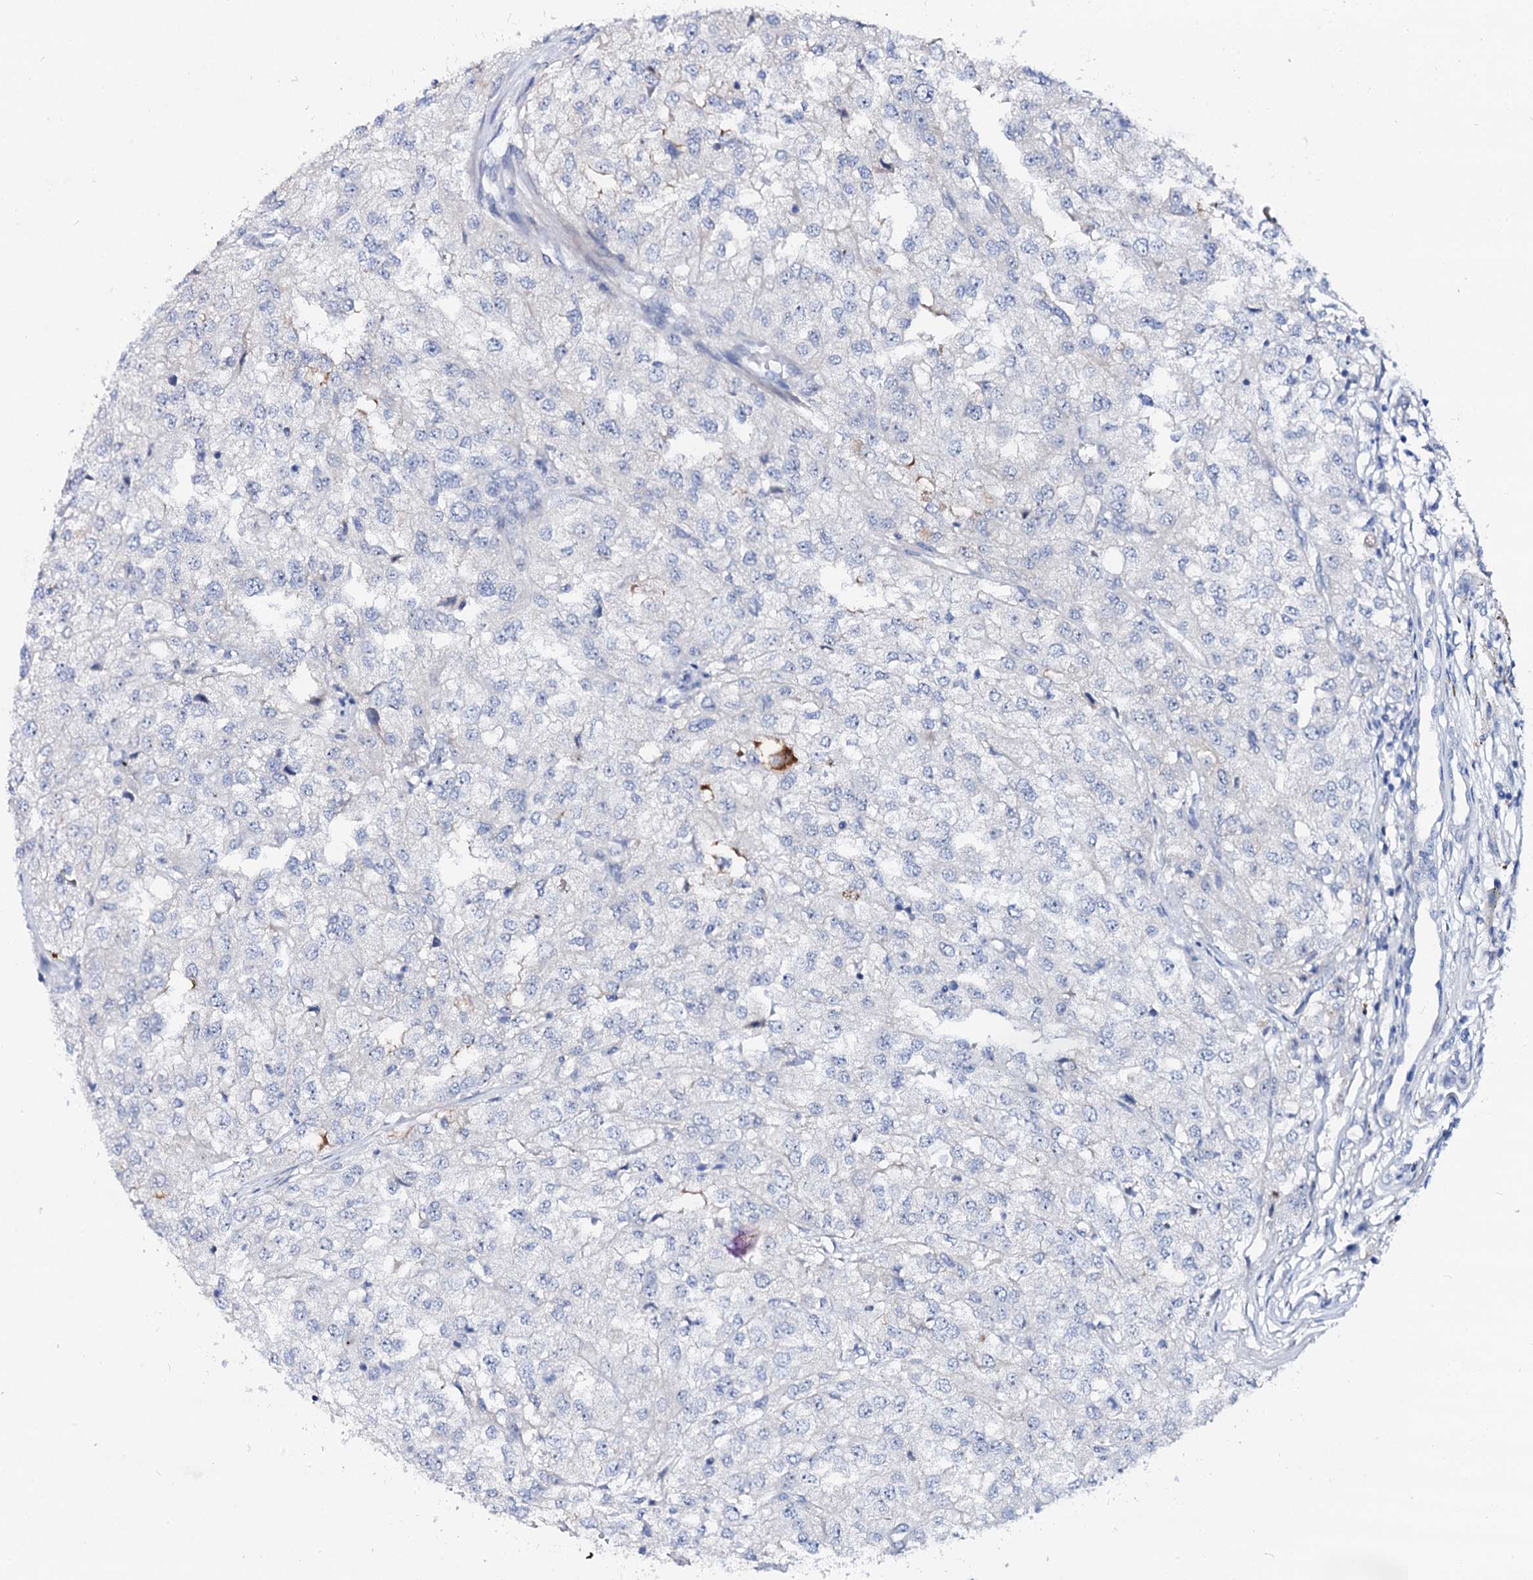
{"staining": {"intensity": "negative", "quantity": "none", "location": "none"}, "tissue": "renal cancer", "cell_type": "Tumor cells", "image_type": "cancer", "snomed": [{"axis": "morphology", "description": "Adenocarcinoma, NOS"}, {"axis": "topography", "description": "Kidney"}], "caption": "IHC of renal adenocarcinoma reveals no positivity in tumor cells.", "gene": "BTBD16", "patient": {"sex": "female", "age": 54}}